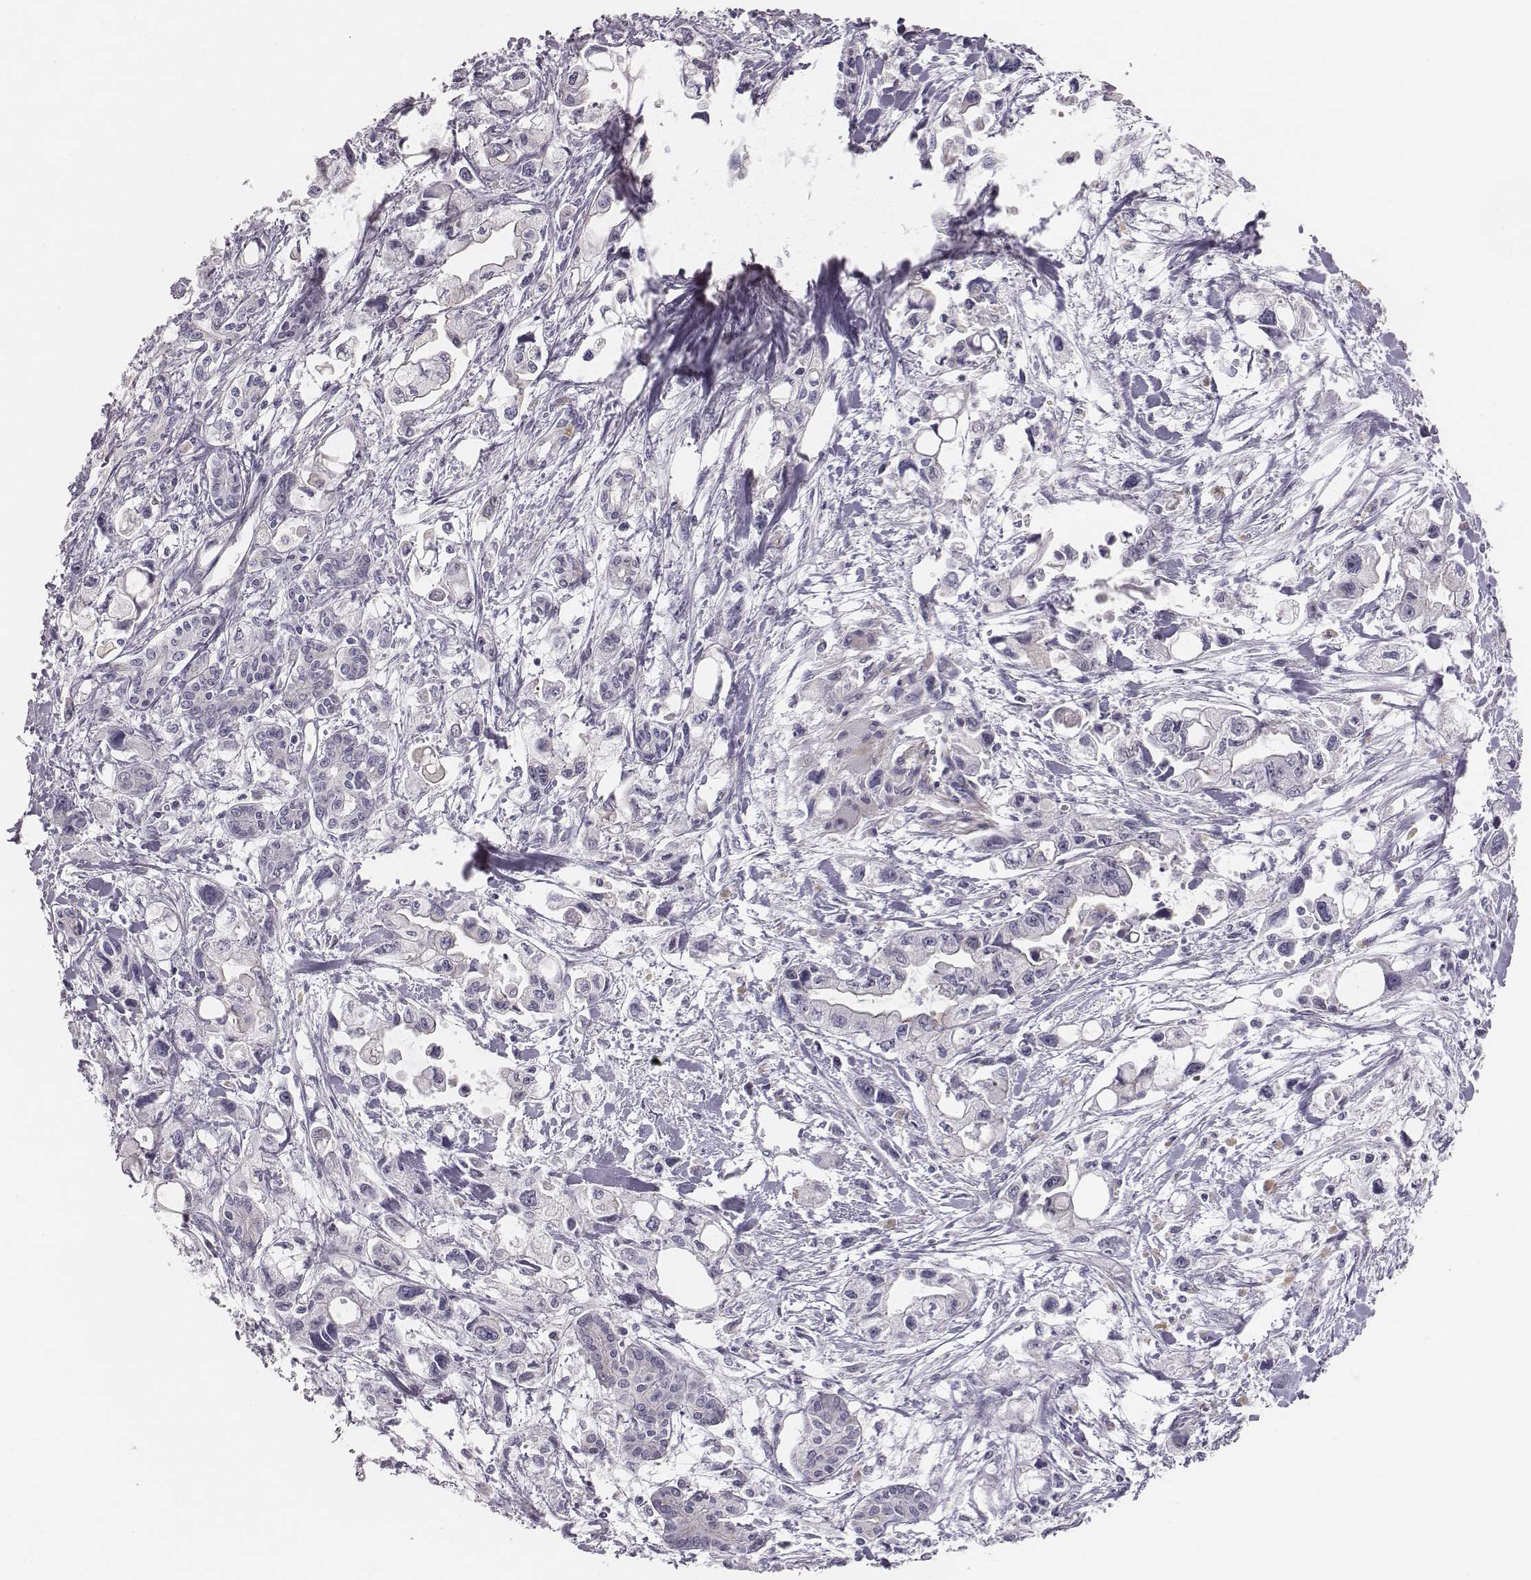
{"staining": {"intensity": "negative", "quantity": "none", "location": "none"}, "tissue": "pancreatic cancer", "cell_type": "Tumor cells", "image_type": "cancer", "snomed": [{"axis": "morphology", "description": "Adenocarcinoma, NOS"}, {"axis": "topography", "description": "Pancreas"}], "caption": "This is an immunohistochemistry (IHC) image of human adenocarcinoma (pancreatic). There is no staining in tumor cells.", "gene": "CACNG4", "patient": {"sex": "female", "age": 61}}